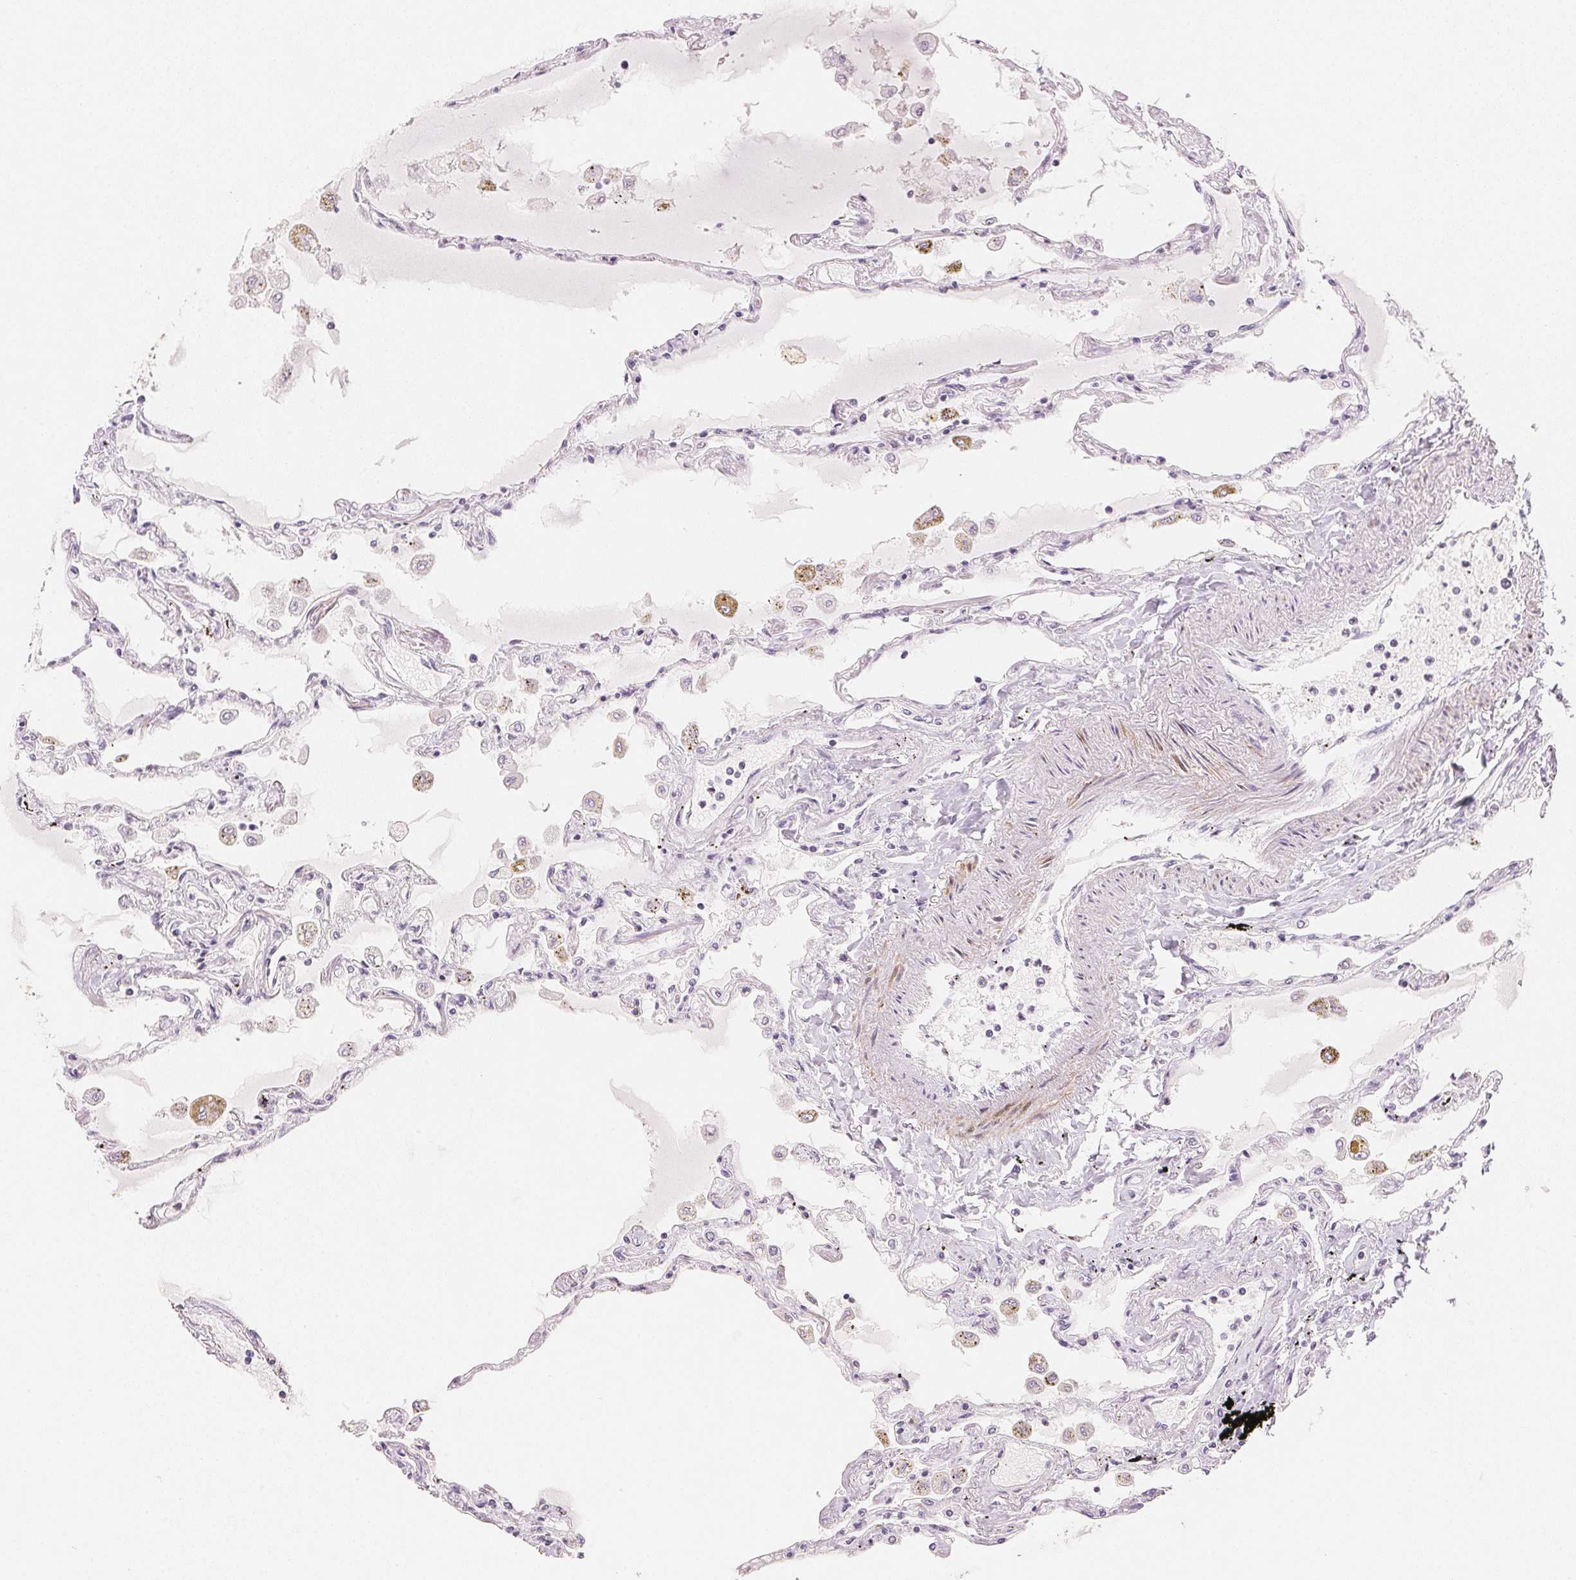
{"staining": {"intensity": "weak", "quantity": "<25%", "location": "cytoplasmic/membranous"}, "tissue": "lung", "cell_type": "Alveolar cells", "image_type": "normal", "snomed": [{"axis": "morphology", "description": "Normal tissue, NOS"}, {"axis": "morphology", "description": "Adenocarcinoma, NOS"}, {"axis": "topography", "description": "Cartilage tissue"}, {"axis": "topography", "description": "Lung"}], "caption": "Immunohistochemistry (IHC) micrograph of unremarkable lung: lung stained with DAB shows no significant protein staining in alveolar cells. Nuclei are stained in blue.", "gene": "SMTN", "patient": {"sex": "female", "age": 67}}